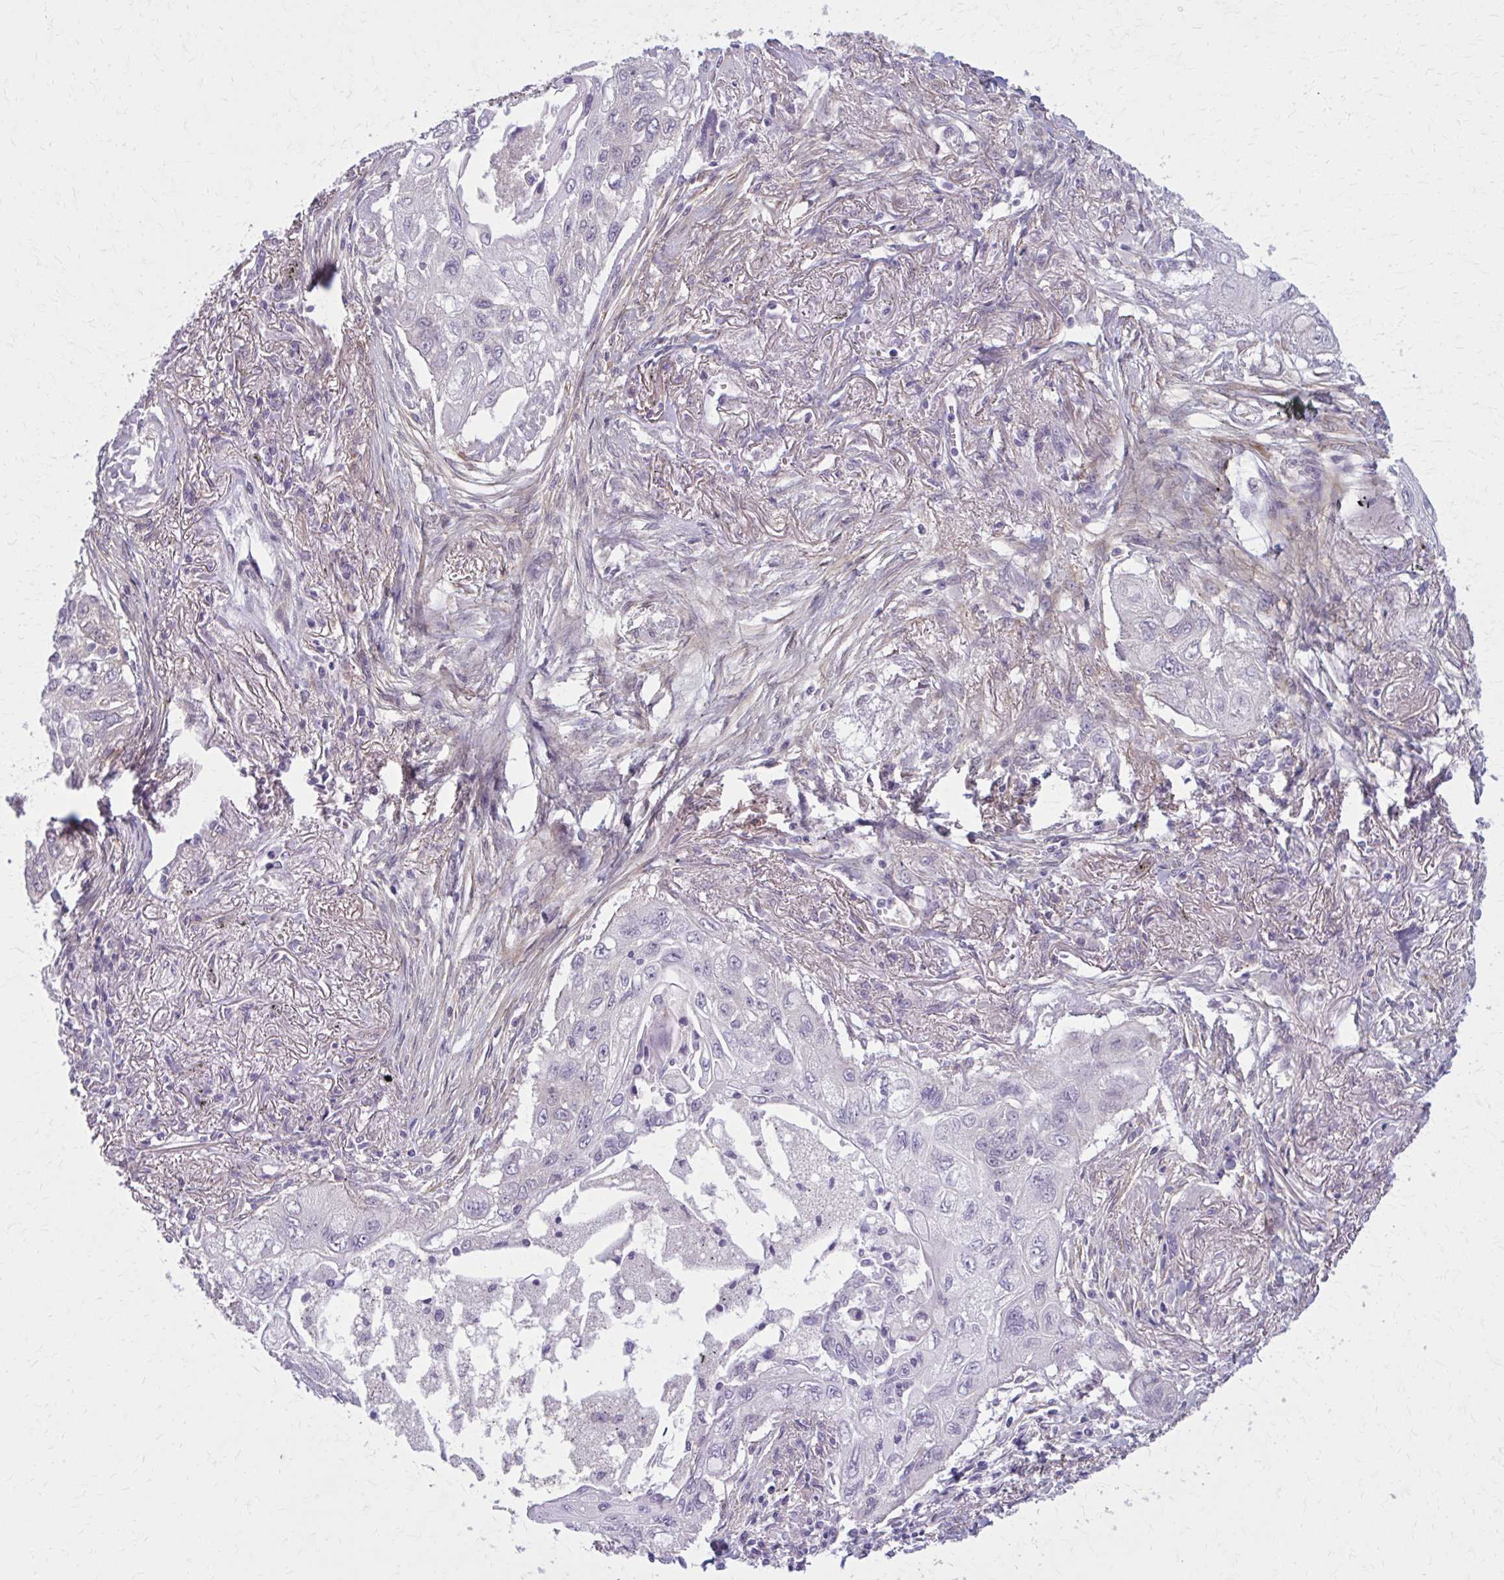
{"staining": {"intensity": "negative", "quantity": "none", "location": "none"}, "tissue": "lung cancer", "cell_type": "Tumor cells", "image_type": "cancer", "snomed": [{"axis": "morphology", "description": "Squamous cell carcinoma, NOS"}, {"axis": "topography", "description": "Lung"}], "caption": "There is no significant positivity in tumor cells of lung cancer (squamous cell carcinoma). The staining was performed using DAB (3,3'-diaminobenzidine) to visualize the protein expression in brown, while the nuclei were stained in blue with hematoxylin (Magnification: 20x).", "gene": "NUMBL", "patient": {"sex": "male", "age": 75}}